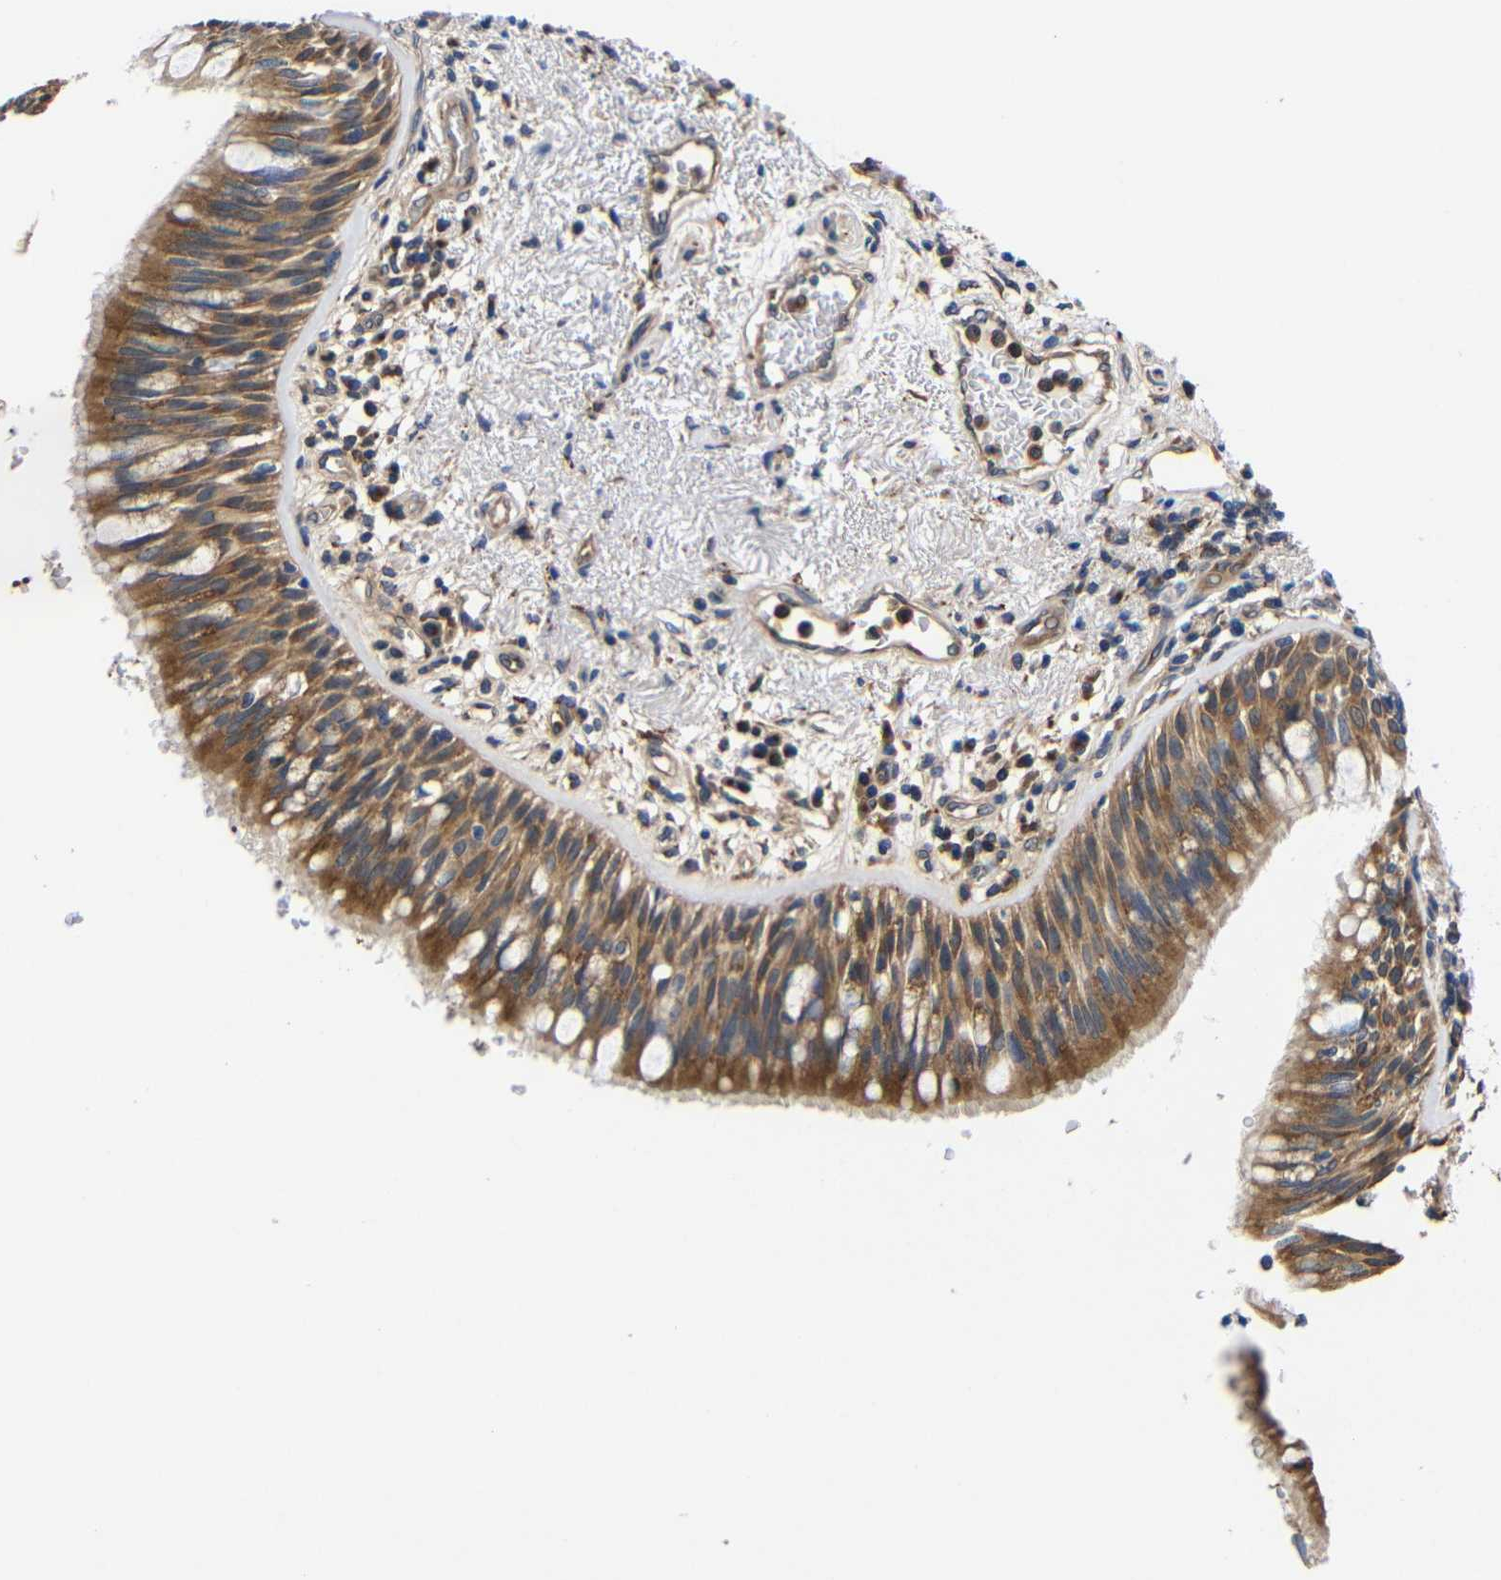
{"staining": {"intensity": "moderate", "quantity": ">75%", "location": "cytoplasmic/membranous"}, "tissue": "bronchus", "cell_type": "Respiratory epithelial cells", "image_type": "normal", "snomed": [{"axis": "morphology", "description": "Normal tissue, NOS"}, {"axis": "morphology", "description": "Adenocarcinoma, NOS"}, {"axis": "morphology", "description": "Adenocarcinoma, metastatic, NOS"}, {"axis": "topography", "description": "Lymph node"}, {"axis": "topography", "description": "Bronchus"}, {"axis": "topography", "description": "Lung"}], "caption": "Benign bronchus shows moderate cytoplasmic/membranous expression in about >75% of respiratory epithelial cells (brown staining indicates protein expression, while blue staining denotes nuclei)..", "gene": "LRRCC1", "patient": {"sex": "female", "age": 54}}